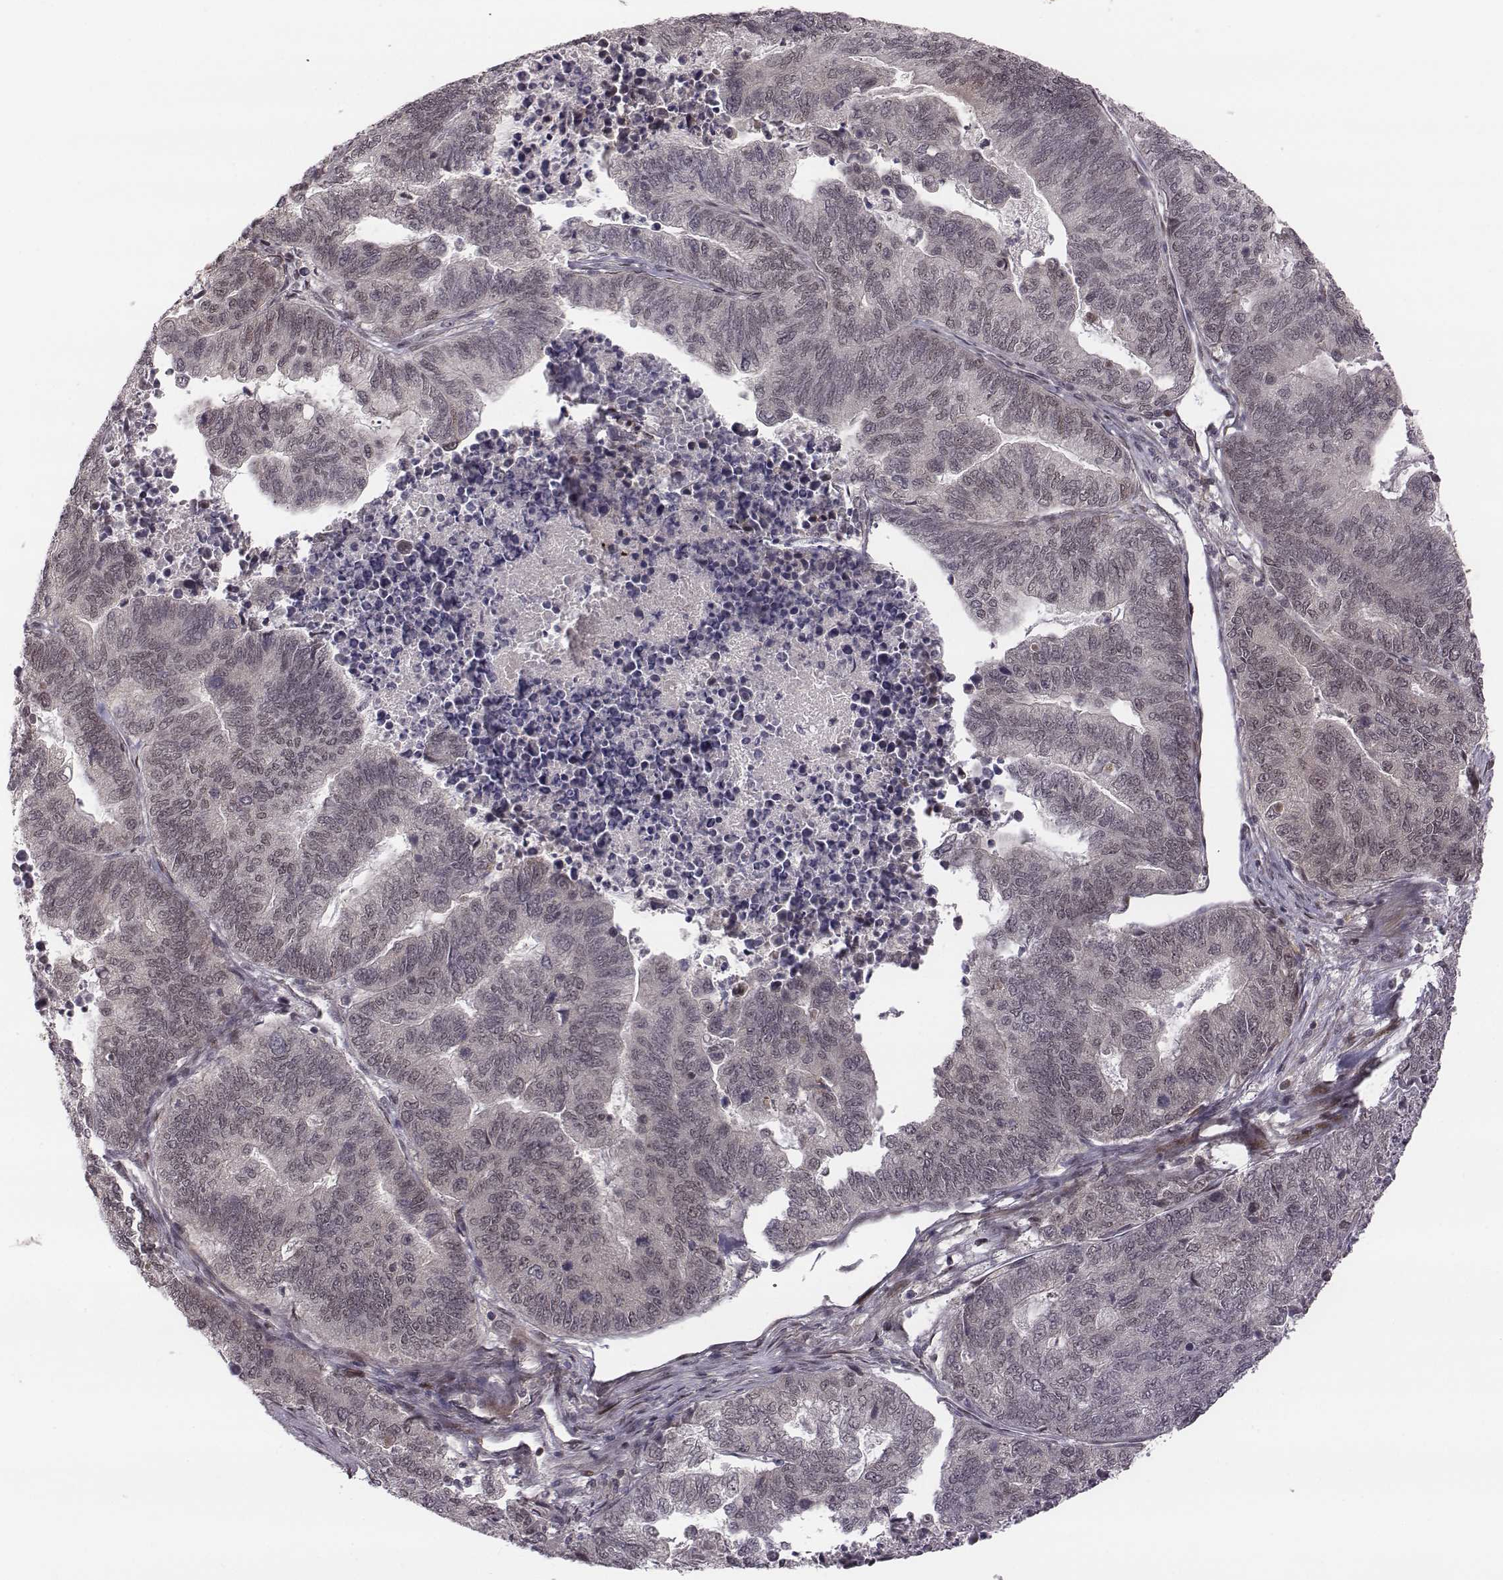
{"staining": {"intensity": "weak", "quantity": "25%-75%", "location": "cytoplasmic/membranous,nuclear"}, "tissue": "stomach cancer", "cell_type": "Tumor cells", "image_type": "cancer", "snomed": [{"axis": "morphology", "description": "Adenocarcinoma, NOS"}, {"axis": "topography", "description": "Stomach, upper"}], "caption": "A photomicrograph showing weak cytoplasmic/membranous and nuclear expression in approximately 25%-75% of tumor cells in stomach adenocarcinoma, as visualized by brown immunohistochemical staining.", "gene": "RPL3", "patient": {"sex": "female", "age": 67}}